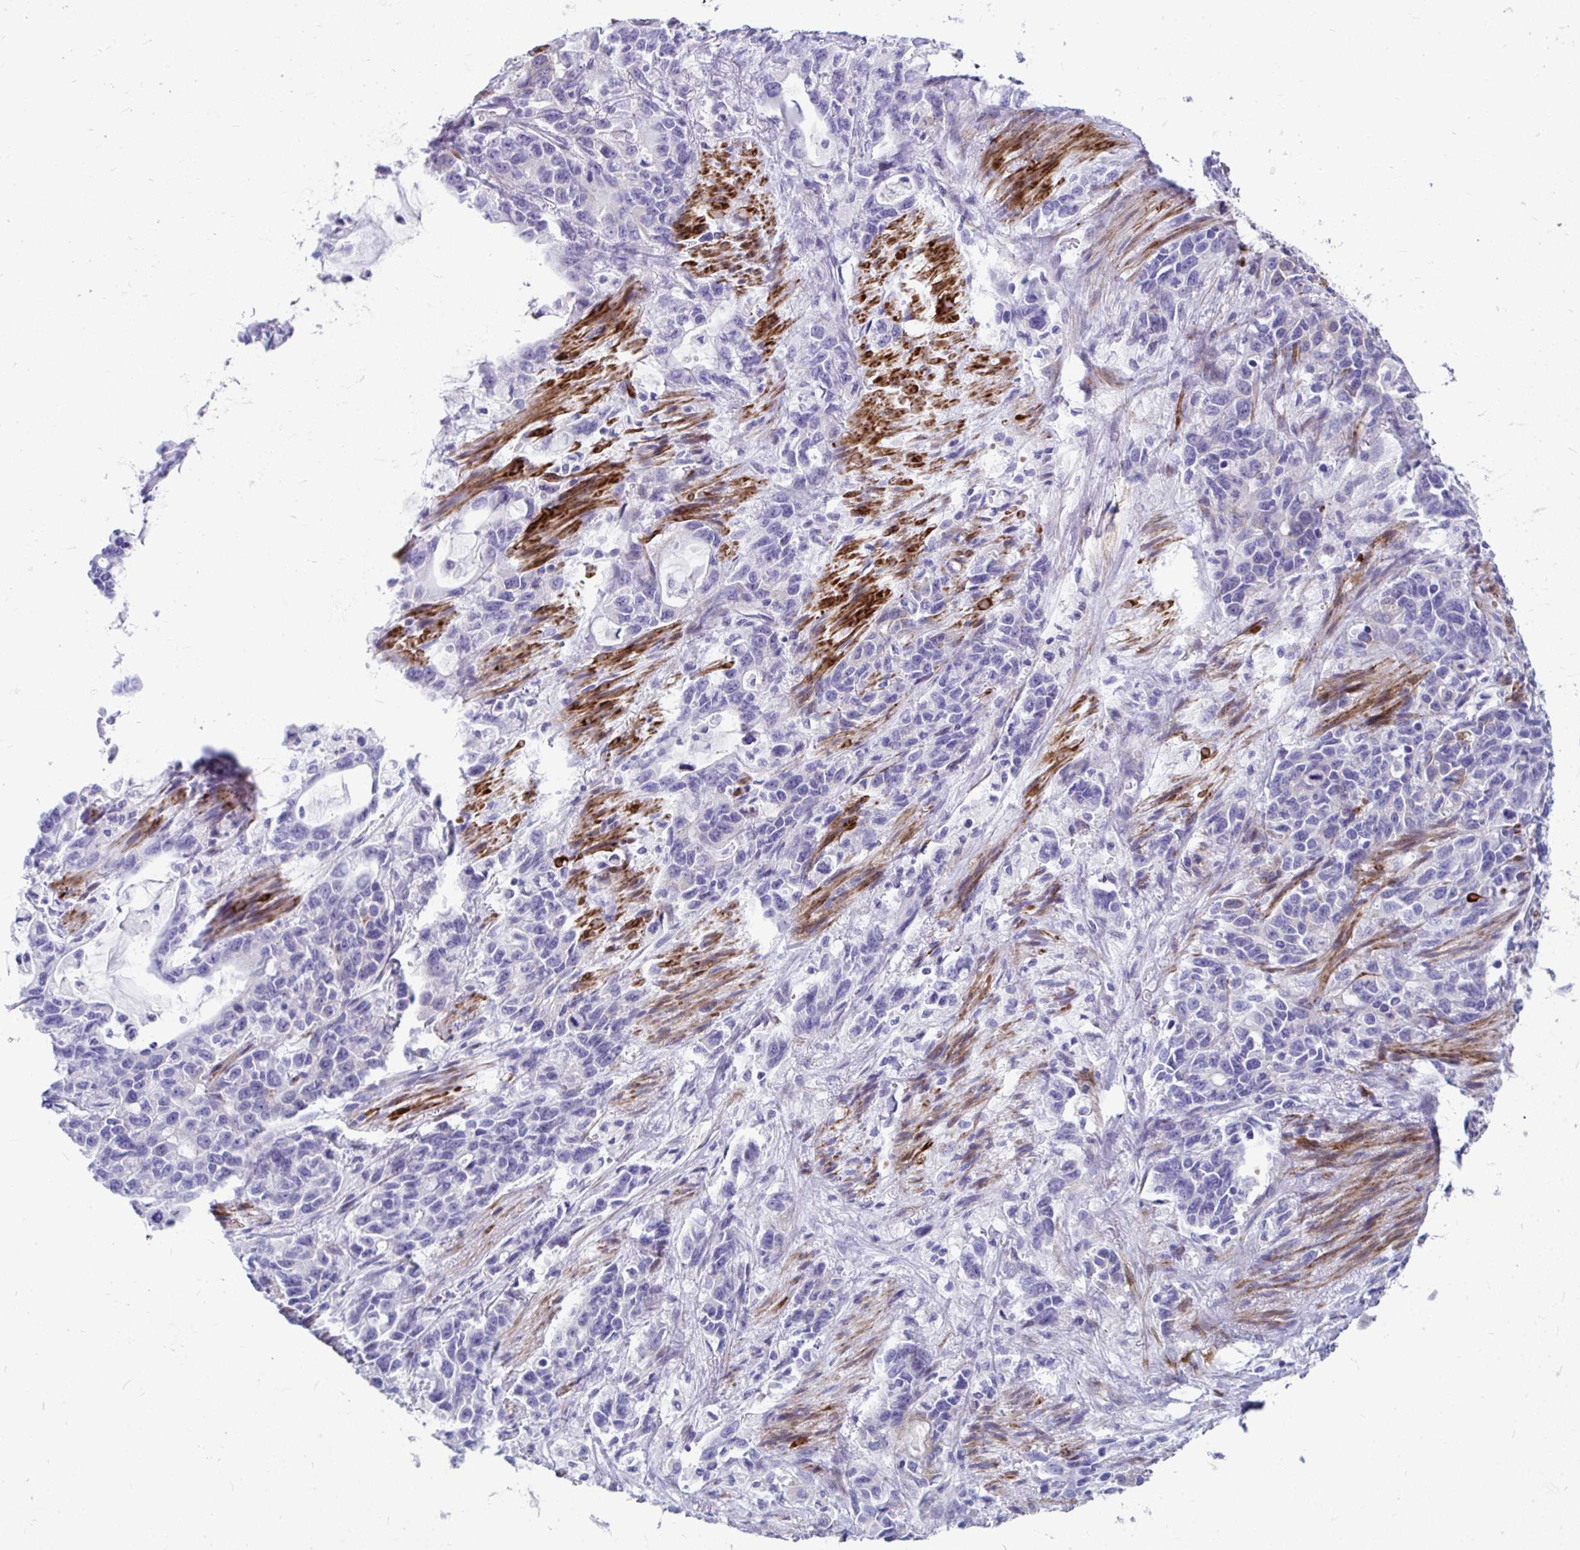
{"staining": {"intensity": "negative", "quantity": "none", "location": "none"}, "tissue": "stomach cancer", "cell_type": "Tumor cells", "image_type": "cancer", "snomed": [{"axis": "morphology", "description": "Adenocarcinoma, NOS"}, {"axis": "topography", "description": "Stomach, upper"}], "caption": "A micrograph of human adenocarcinoma (stomach) is negative for staining in tumor cells.", "gene": "GRXCR2", "patient": {"sex": "male", "age": 85}}